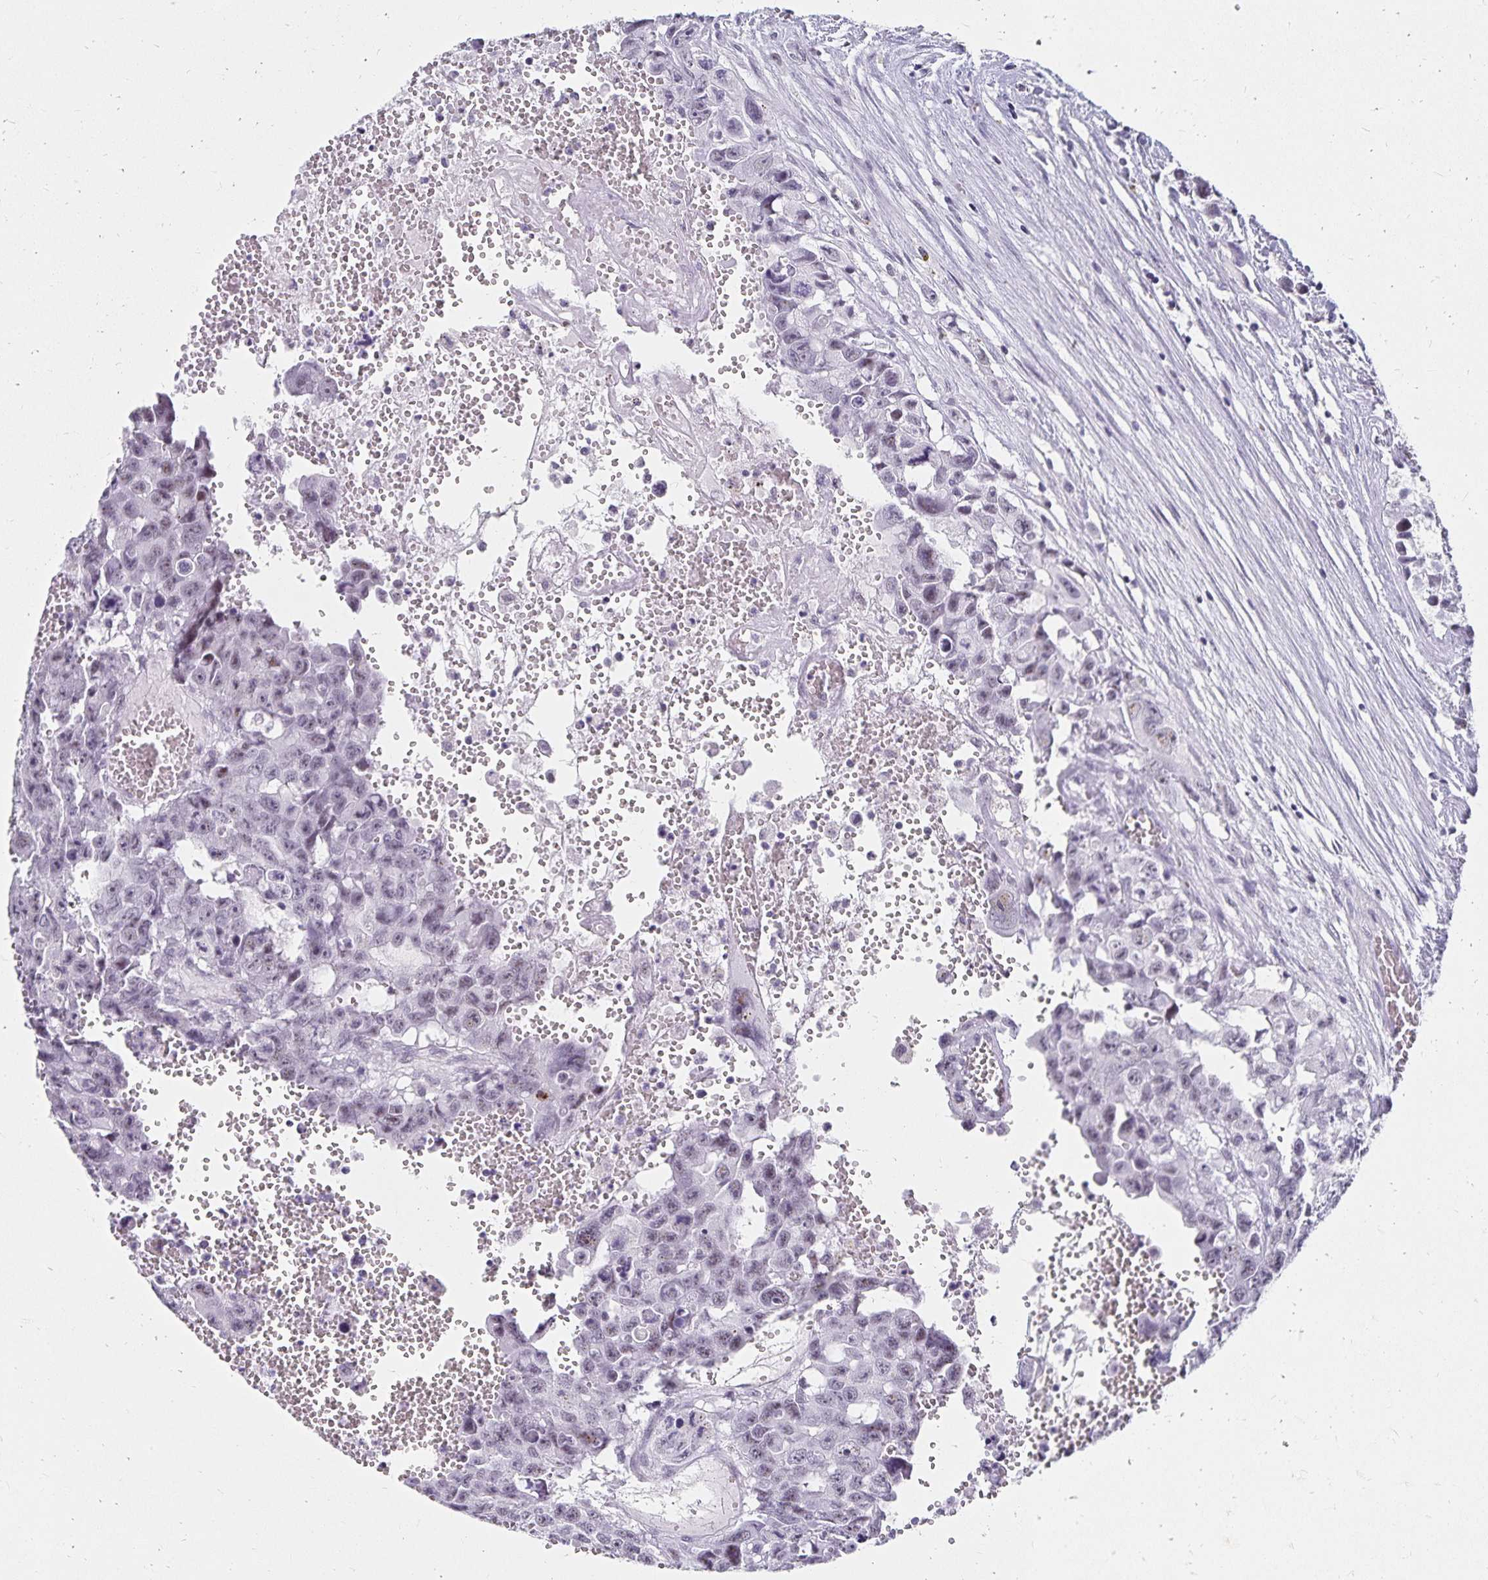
{"staining": {"intensity": "negative", "quantity": "none", "location": "none"}, "tissue": "testis cancer", "cell_type": "Tumor cells", "image_type": "cancer", "snomed": [{"axis": "morphology", "description": "Seminoma, NOS"}, {"axis": "topography", "description": "Testis"}], "caption": "High magnification brightfield microscopy of testis seminoma stained with DAB (3,3'-diaminobenzidine) (brown) and counterstained with hematoxylin (blue): tumor cells show no significant expression. (DAB (3,3'-diaminobenzidine) IHC visualized using brightfield microscopy, high magnification).", "gene": "C20orf85", "patient": {"sex": "male", "age": 26}}